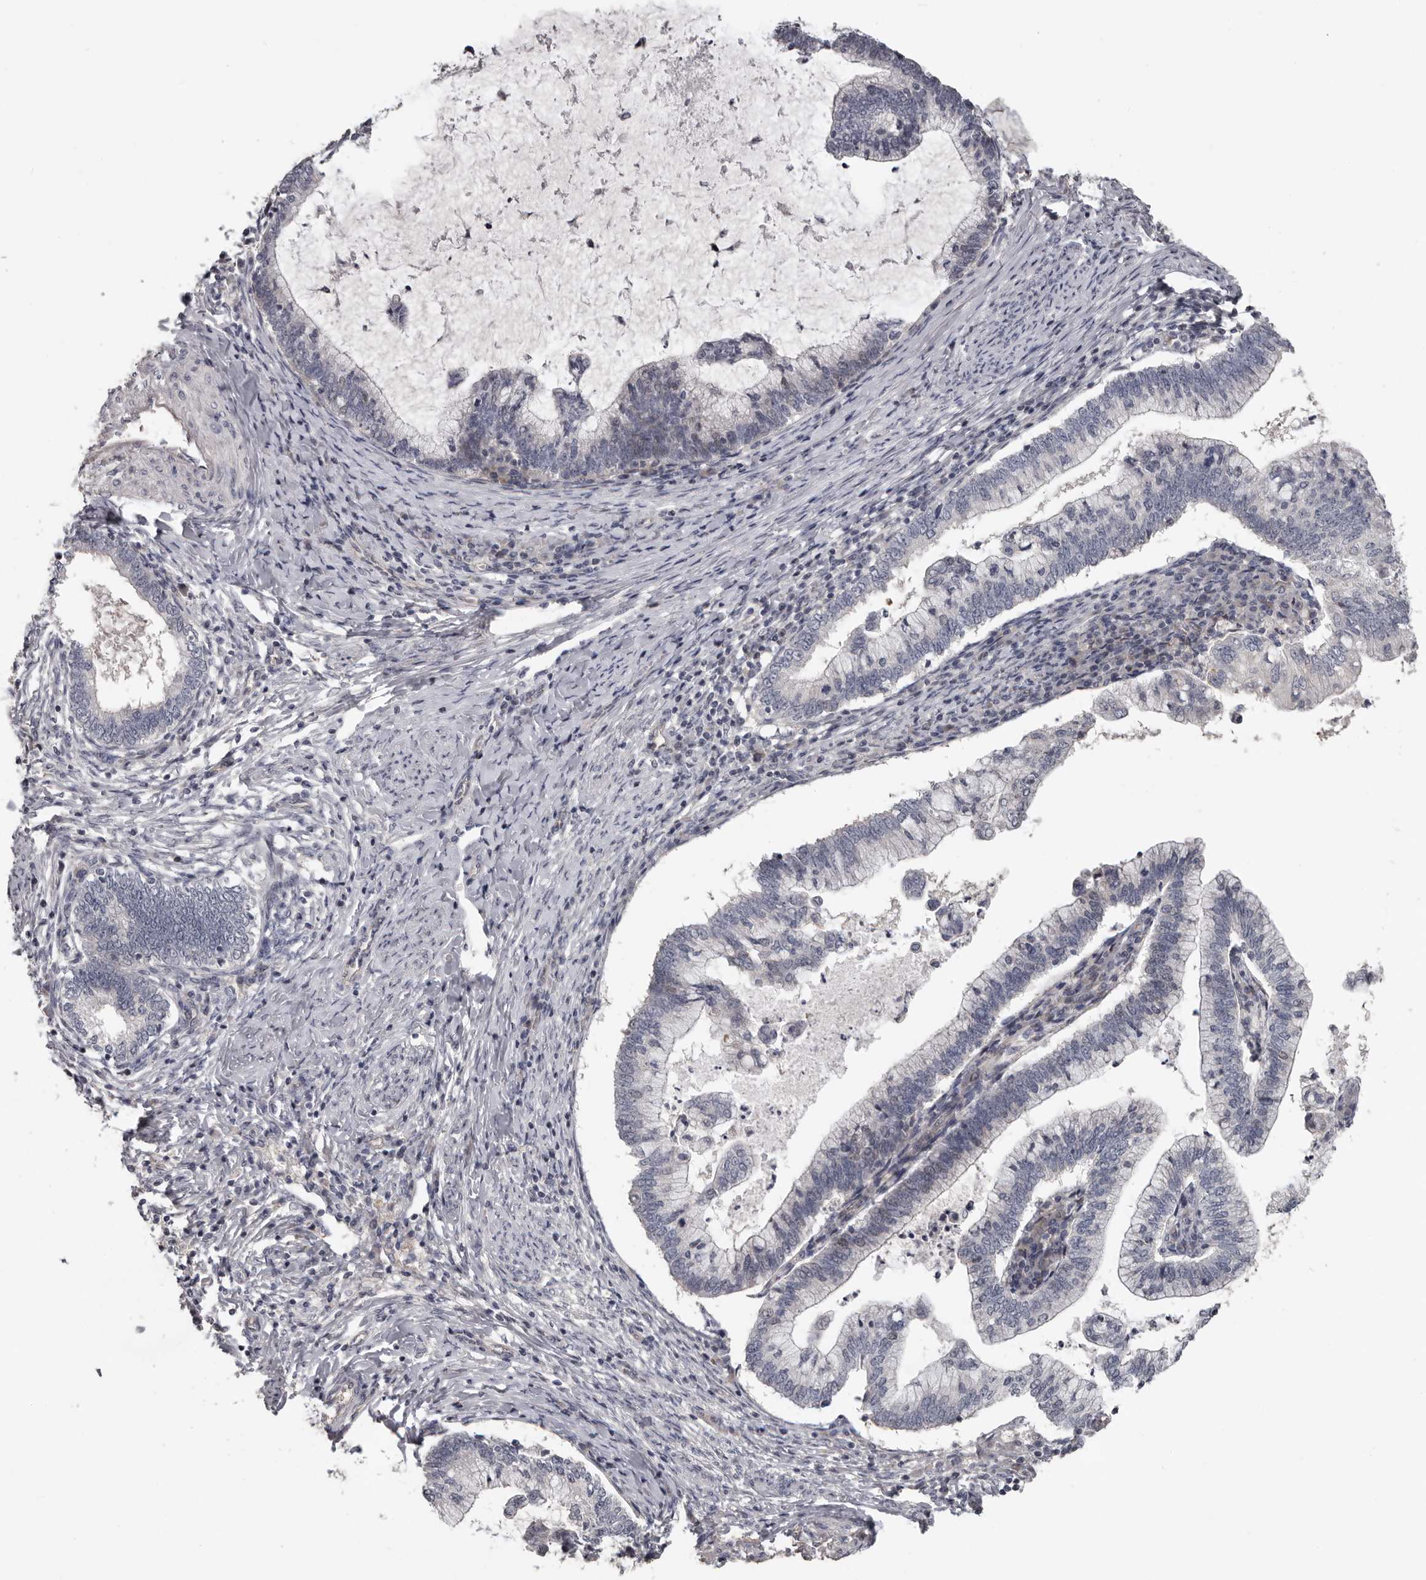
{"staining": {"intensity": "negative", "quantity": "none", "location": "none"}, "tissue": "cervical cancer", "cell_type": "Tumor cells", "image_type": "cancer", "snomed": [{"axis": "morphology", "description": "Adenocarcinoma, NOS"}, {"axis": "topography", "description": "Cervix"}], "caption": "High magnification brightfield microscopy of adenocarcinoma (cervical) stained with DAB (brown) and counterstained with hematoxylin (blue): tumor cells show no significant positivity. Brightfield microscopy of immunohistochemistry (IHC) stained with DAB (brown) and hematoxylin (blue), captured at high magnification.", "gene": "RNF217", "patient": {"sex": "female", "age": 36}}